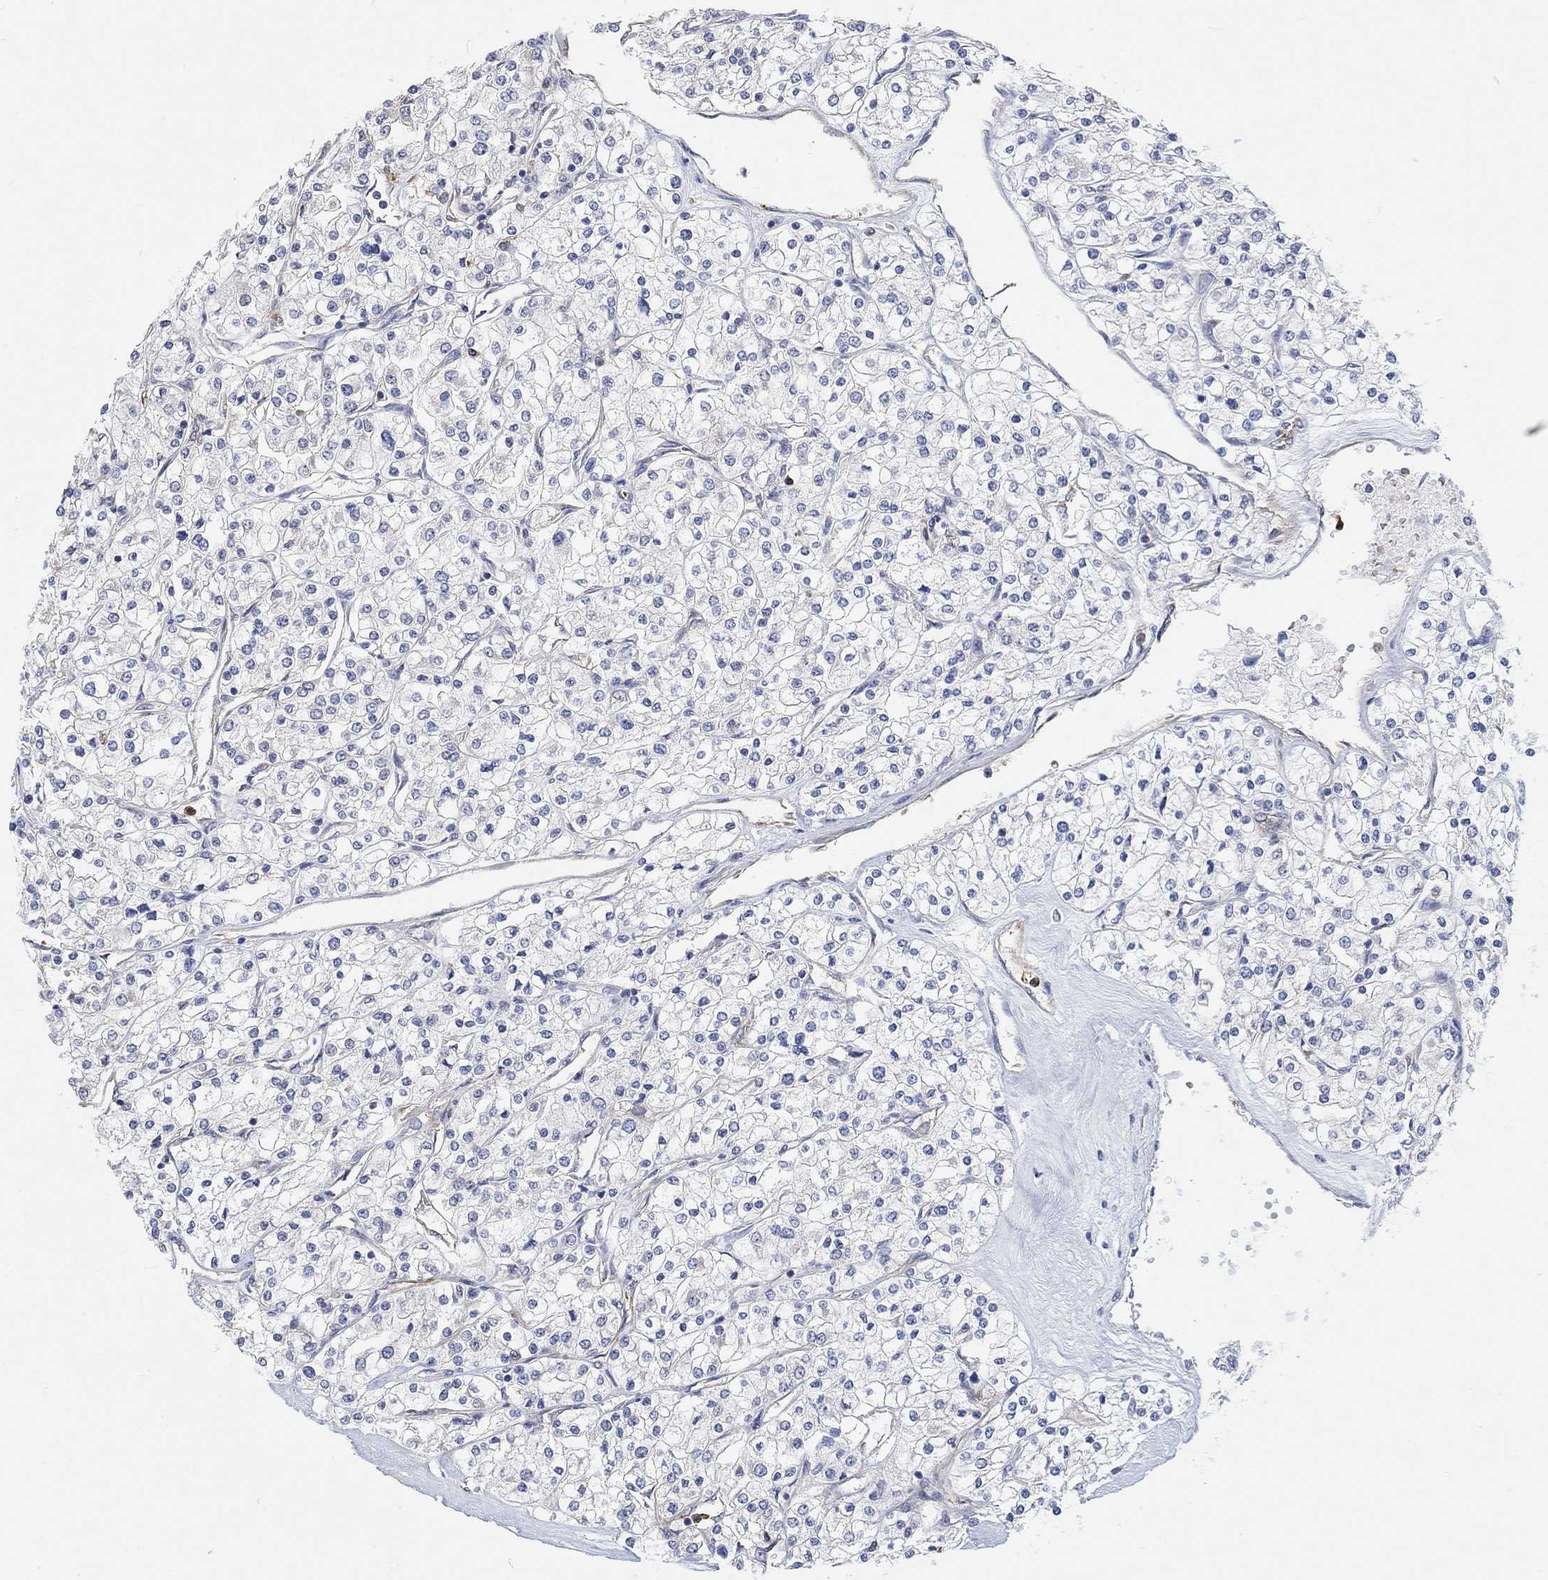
{"staining": {"intensity": "negative", "quantity": "none", "location": "none"}, "tissue": "renal cancer", "cell_type": "Tumor cells", "image_type": "cancer", "snomed": [{"axis": "morphology", "description": "Adenocarcinoma, NOS"}, {"axis": "topography", "description": "Kidney"}], "caption": "Tumor cells are negative for brown protein staining in adenocarcinoma (renal).", "gene": "SYT16", "patient": {"sex": "male", "age": 80}}